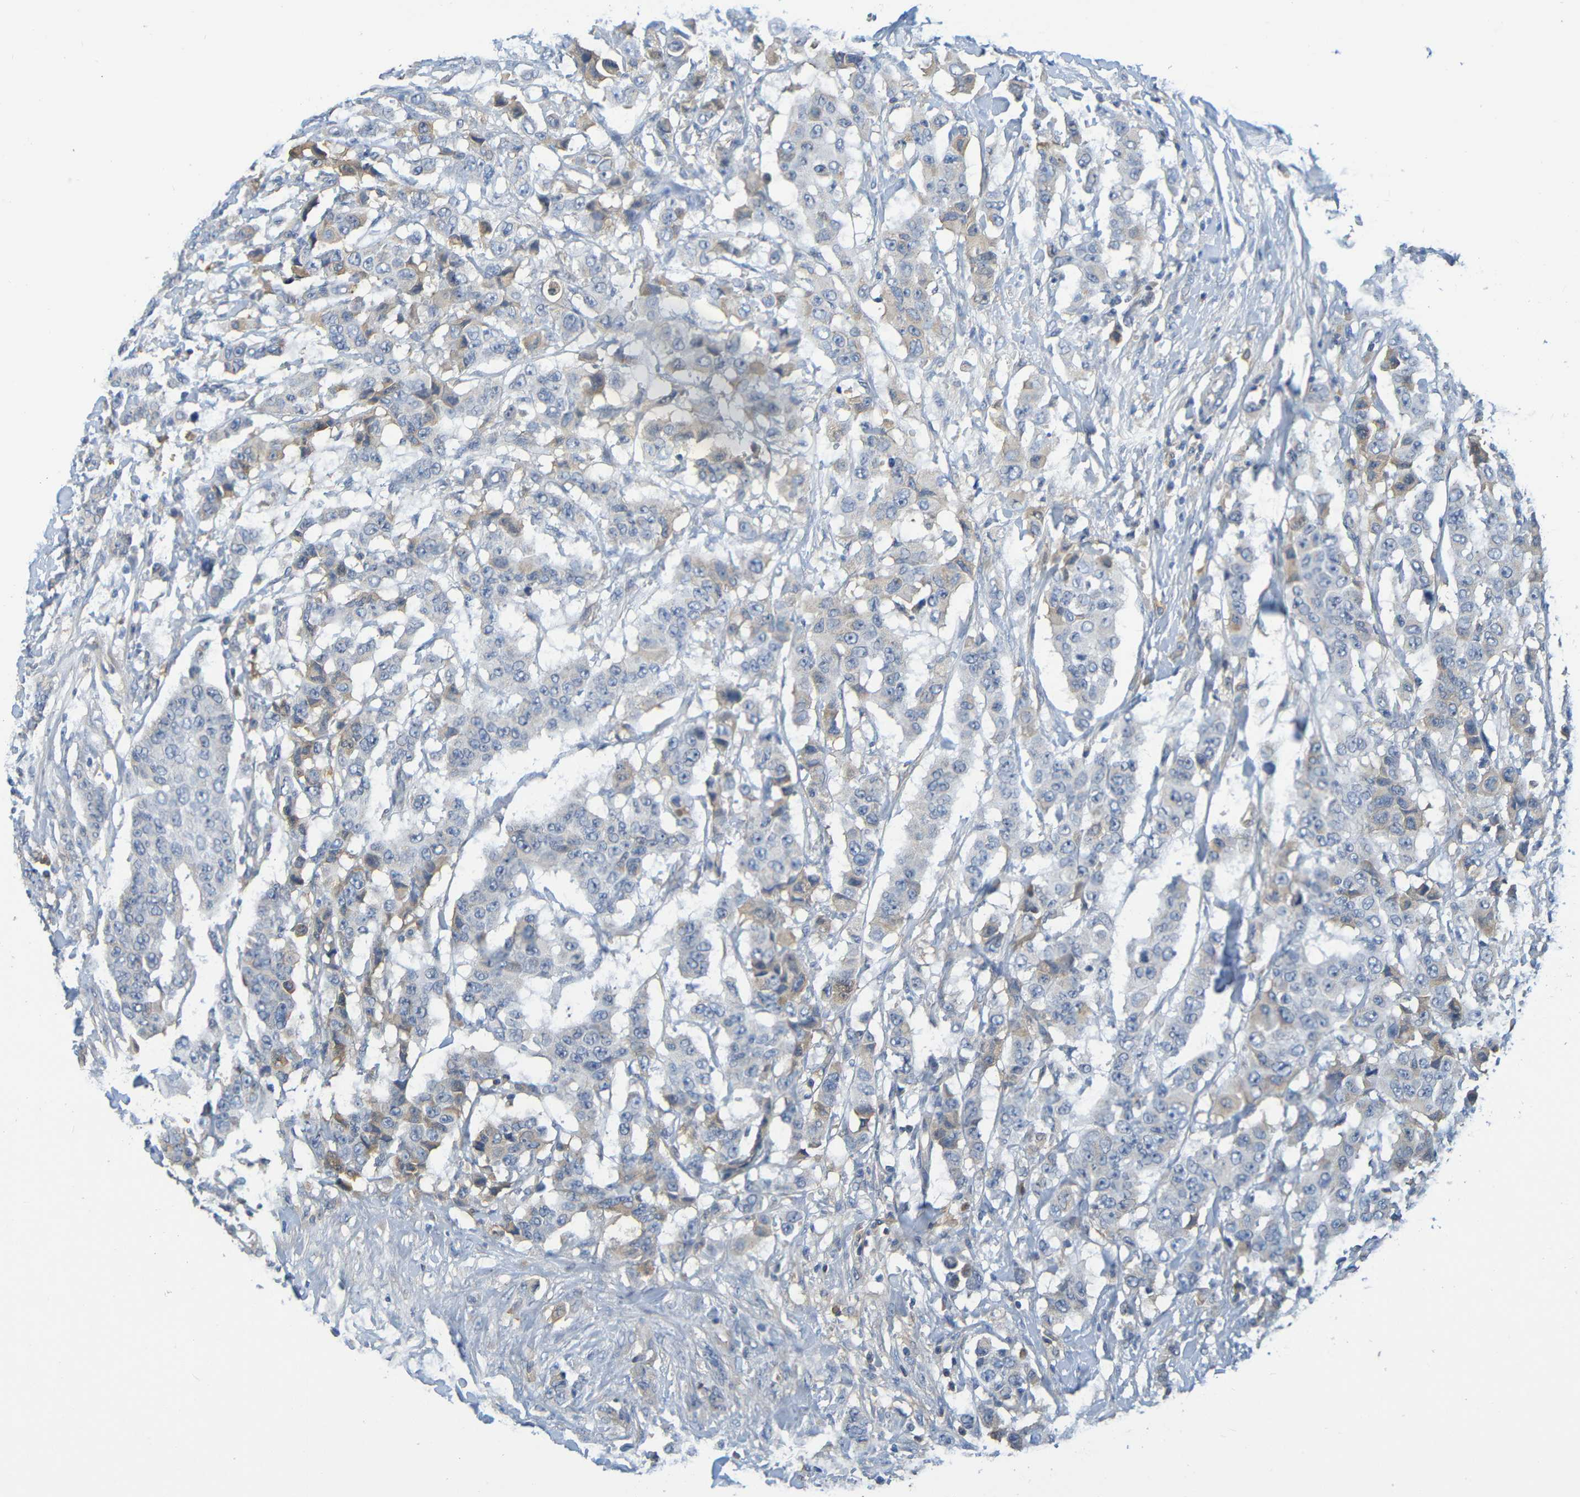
{"staining": {"intensity": "weak", "quantity": "<25%", "location": "cytoplasmic/membranous"}, "tissue": "breast cancer", "cell_type": "Tumor cells", "image_type": "cancer", "snomed": [{"axis": "morphology", "description": "Duct carcinoma"}, {"axis": "topography", "description": "Breast"}], "caption": "Immunohistochemistry (IHC) of breast cancer (invasive ductal carcinoma) shows no positivity in tumor cells. (DAB (3,3'-diaminobenzidine) immunohistochemistry (IHC) visualized using brightfield microscopy, high magnification).", "gene": "C1QA", "patient": {"sex": "female", "age": 40}}